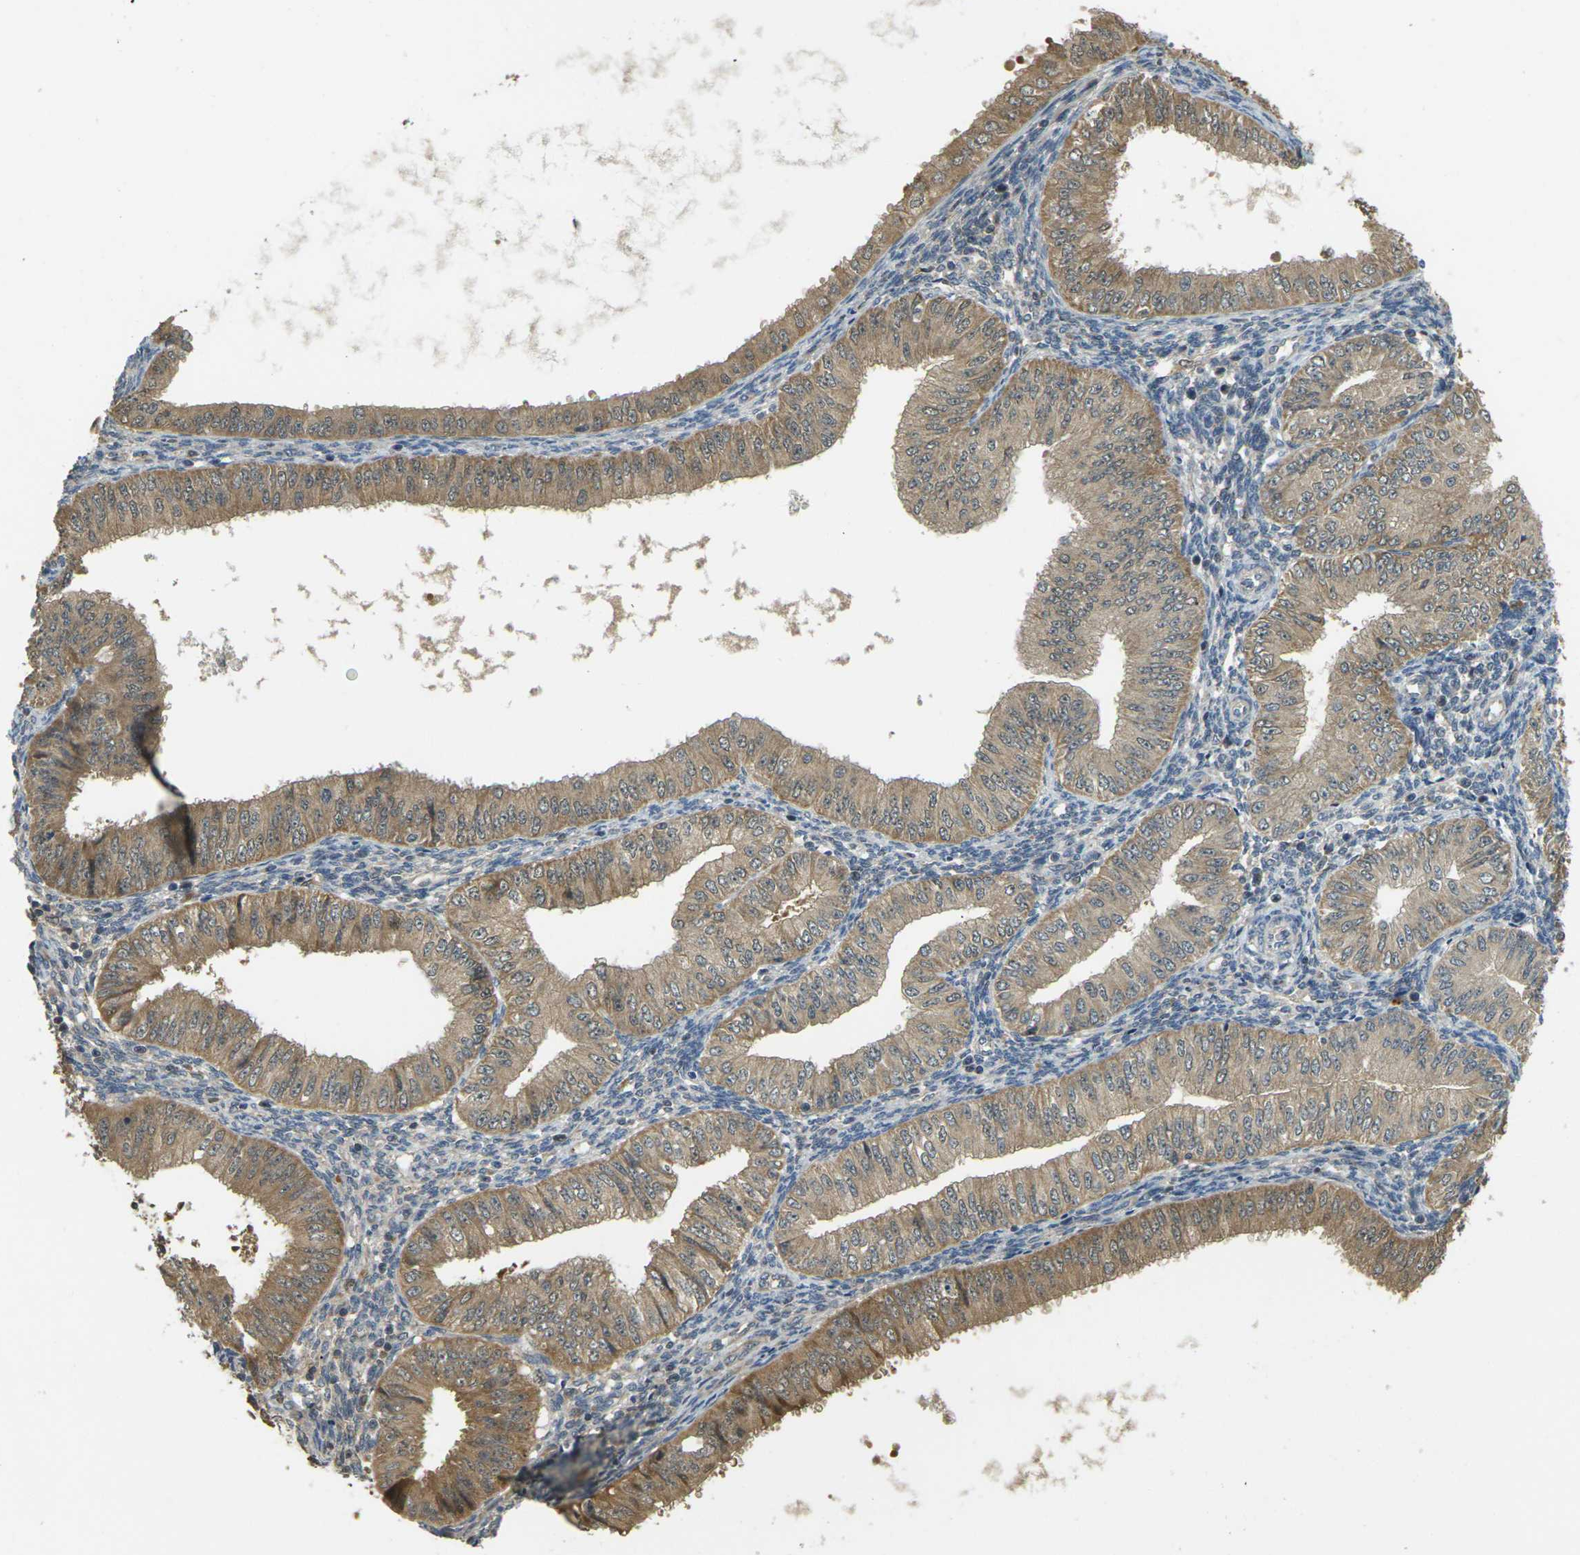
{"staining": {"intensity": "moderate", "quantity": ">75%", "location": "cytoplasmic/membranous"}, "tissue": "endometrial cancer", "cell_type": "Tumor cells", "image_type": "cancer", "snomed": [{"axis": "morphology", "description": "Normal tissue, NOS"}, {"axis": "morphology", "description": "Adenocarcinoma, NOS"}, {"axis": "topography", "description": "Endometrium"}], "caption": "This is an image of immunohistochemistry staining of endometrial adenocarcinoma, which shows moderate expression in the cytoplasmic/membranous of tumor cells.", "gene": "KLHL8", "patient": {"sex": "female", "age": 53}}